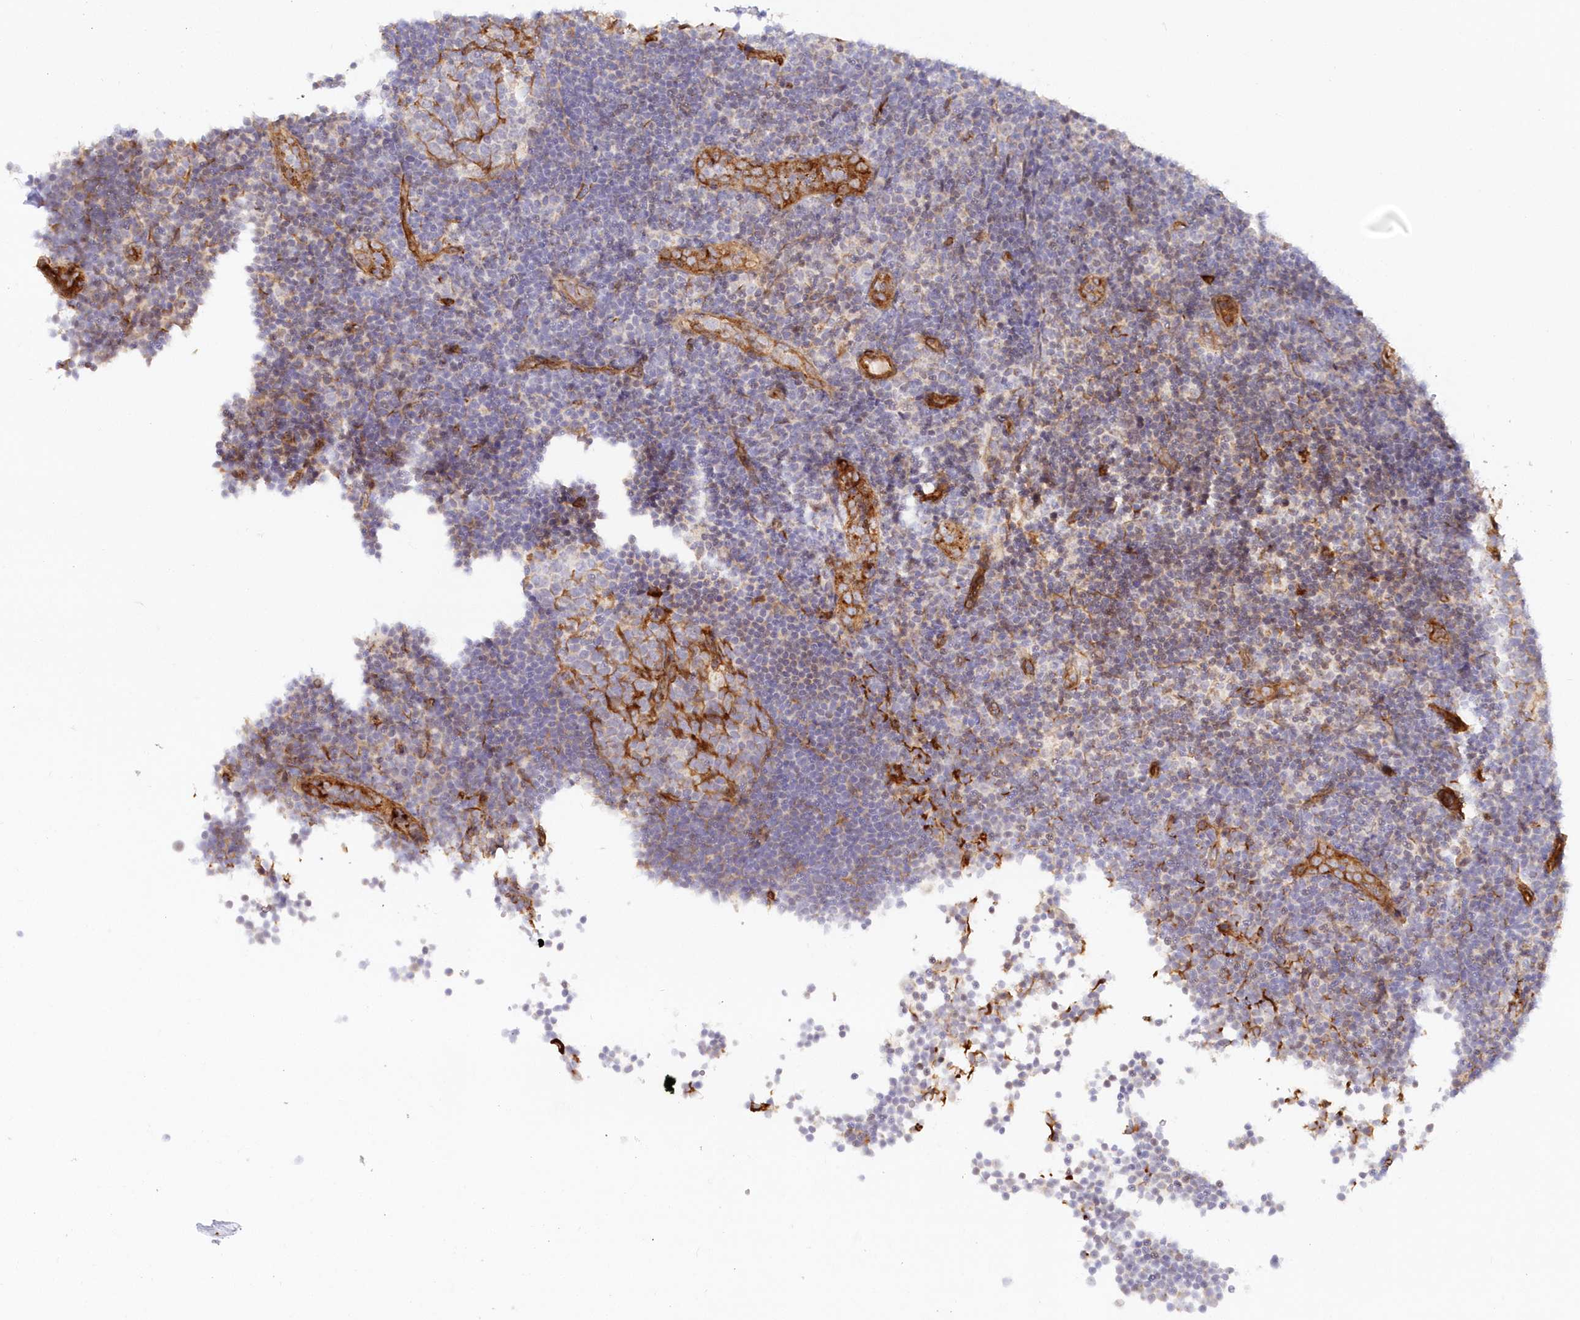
{"staining": {"intensity": "negative", "quantity": "none", "location": "none"}, "tissue": "lymph node", "cell_type": "Germinal center cells", "image_type": "normal", "snomed": [{"axis": "morphology", "description": "Normal tissue, NOS"}, {"axis": "topography", "description": "Lymph node"}], "caption": "Immunohistochemical staining of benign human lymph node reveals no significant expression in germinal center cells.", "gene": "AFAP1L2", "patient": {"sex": "female", "age": 22}}